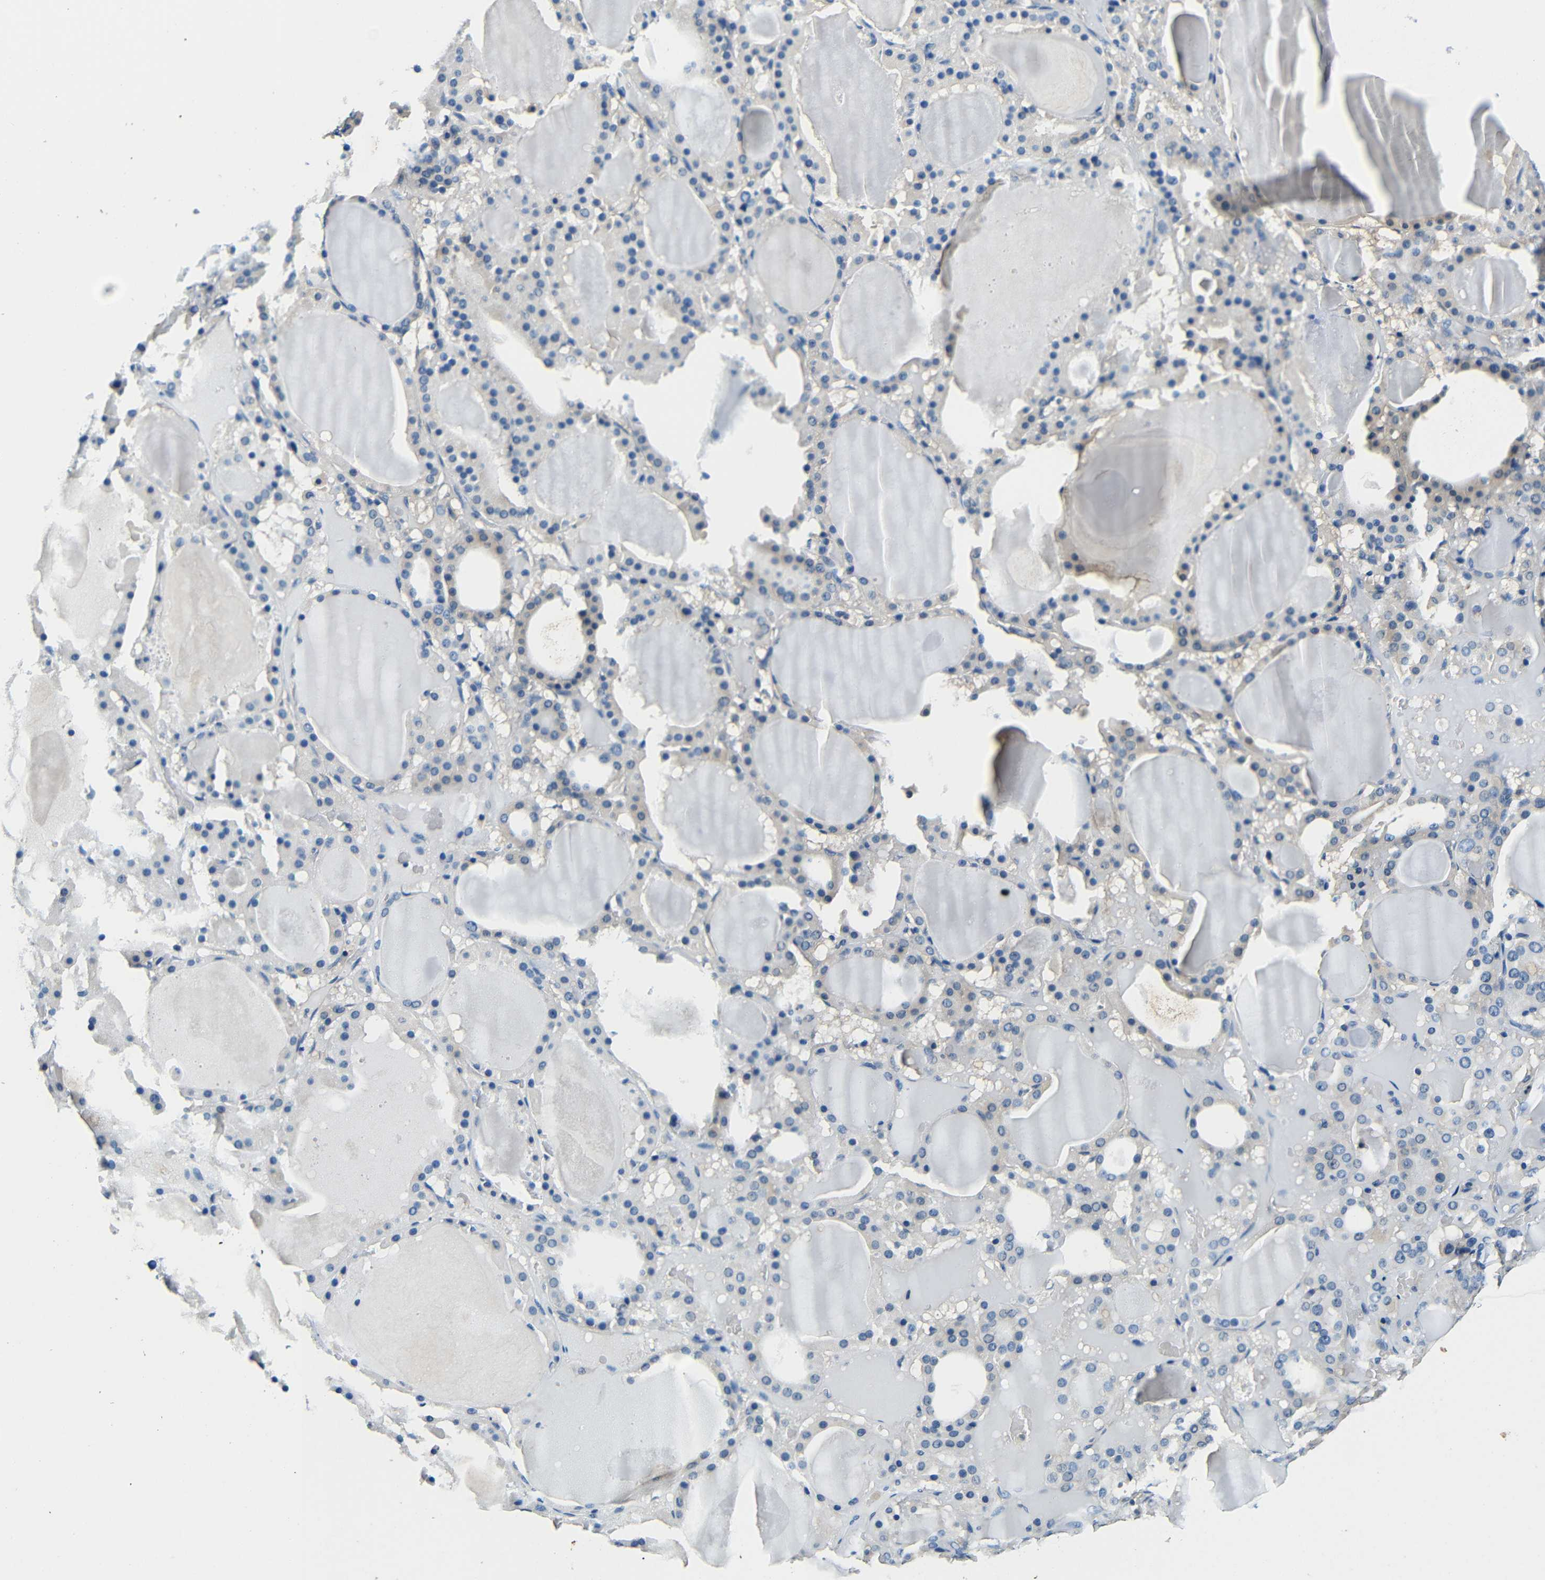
{"staining": {"intensity": "weak", "quantity": "<25%", "location": "cytoplasmic/membranous"}, "tissue": "thyroid gland", "cell_type": "Glandular cells", "image_type": "normal", "snomed": [{"axis": "morphology", "description": "Normal tissue, NOS"}, {"axis": "morphology", "description": "Carcinoma, NOS"}, {"axis": "topography", "description": "Thyroid gland"}], "caption": "This micrograph is of benign thyroid gland stained with IHC to label a protein in brown with the nuclei are counter-stained blue. There is no staining in glandular cells.", "gene": "ADAP1", "patient": {"sex": "female", "age": 86}}